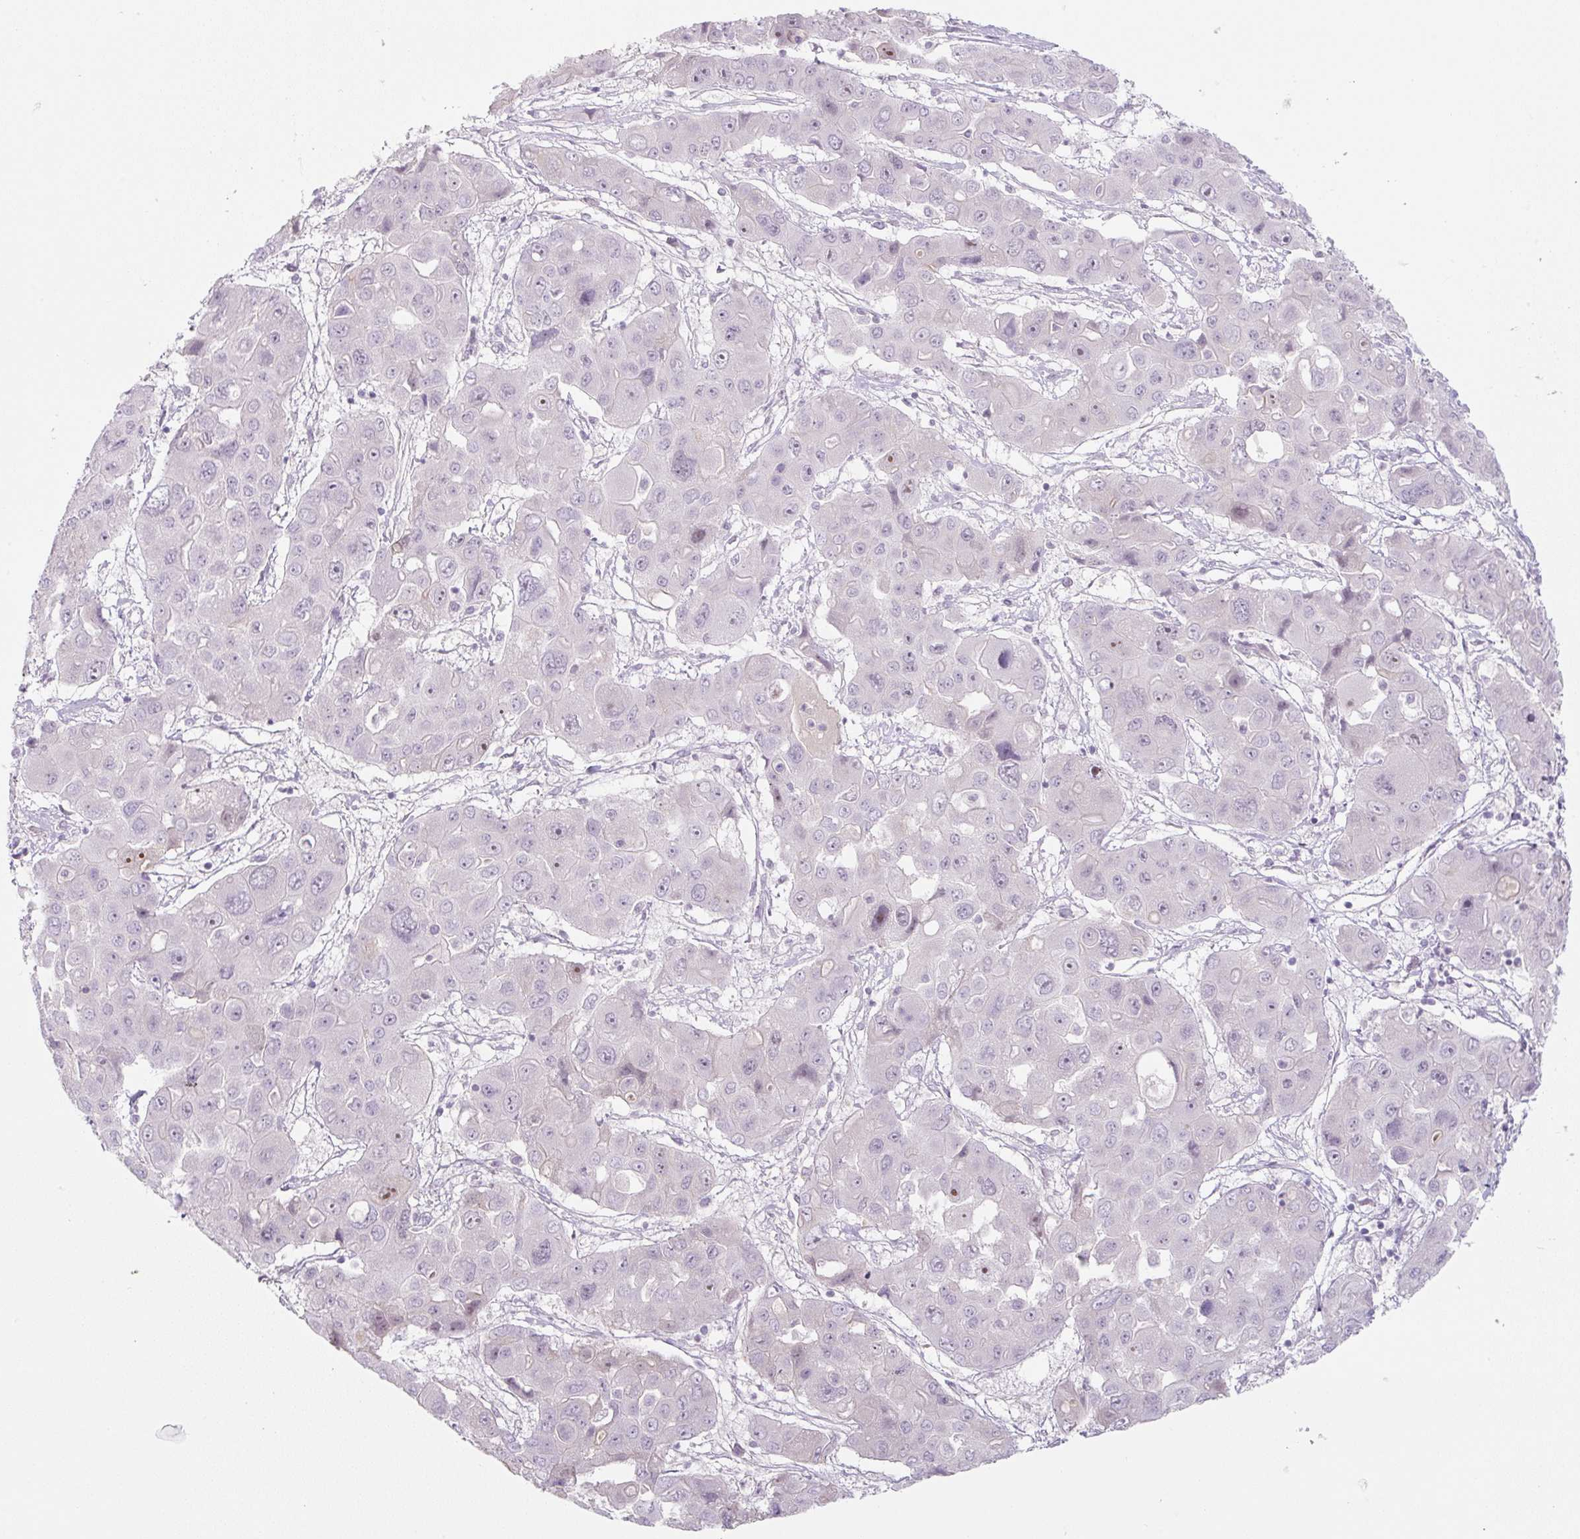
{"staining": {"intensity": "negative", "quantity": "none", "location": "none"}, "tissue": "liver cancer", "cell_type": "Tumor cells", "image_type": "cancer", "snomed": [{"axis": "morphology", "description": "Cholangiocarcinoma"}, {"axis": "topography", "description": "Liver"}], "caption": "An IHC histopathology image of liver cholangiocarcinoma is shown. There is no staining in tumor cells of liver cholangiocarcinoma.", "gene": "PRM1", "patient": {"sex": "male", "age": 67}}